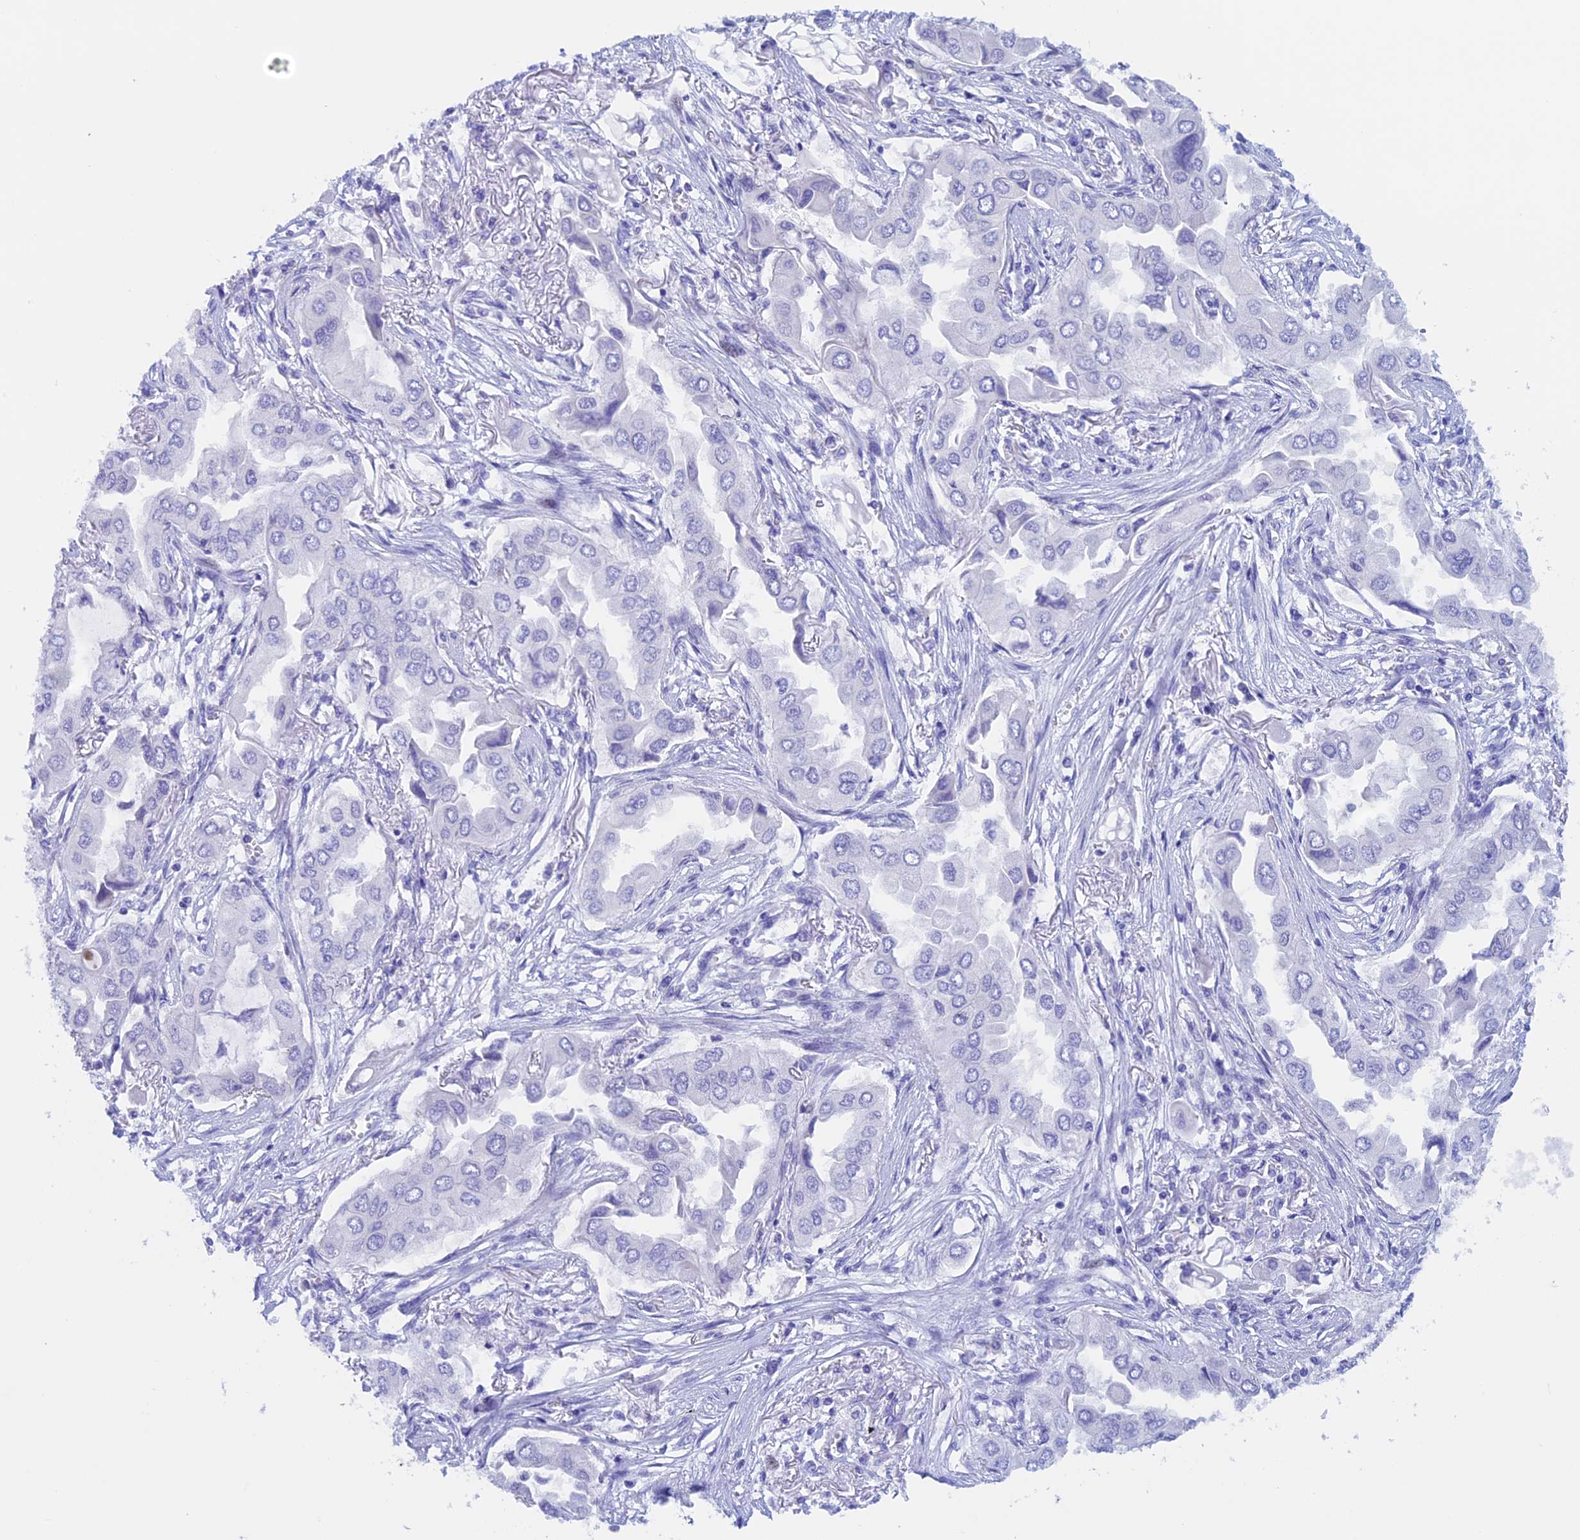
{"staining": {"intensity": "negative", "quantity": "none", "location": "none"}, "tissue": "lung cancer", "cell_type": "Tumor cells", "image_type": "cancer", "snomed": [{"axis": "morphology", "description": "Adenocarcinoma, NOS"}, {"axis": "topography", "description": "Lung"}], "caption": "Tumor cells are negative for brown protein staining in lung cancer (adenocarcinoma).", "gene": "PSMC3IP", "patient": {"sex": "female", "age": 76}}